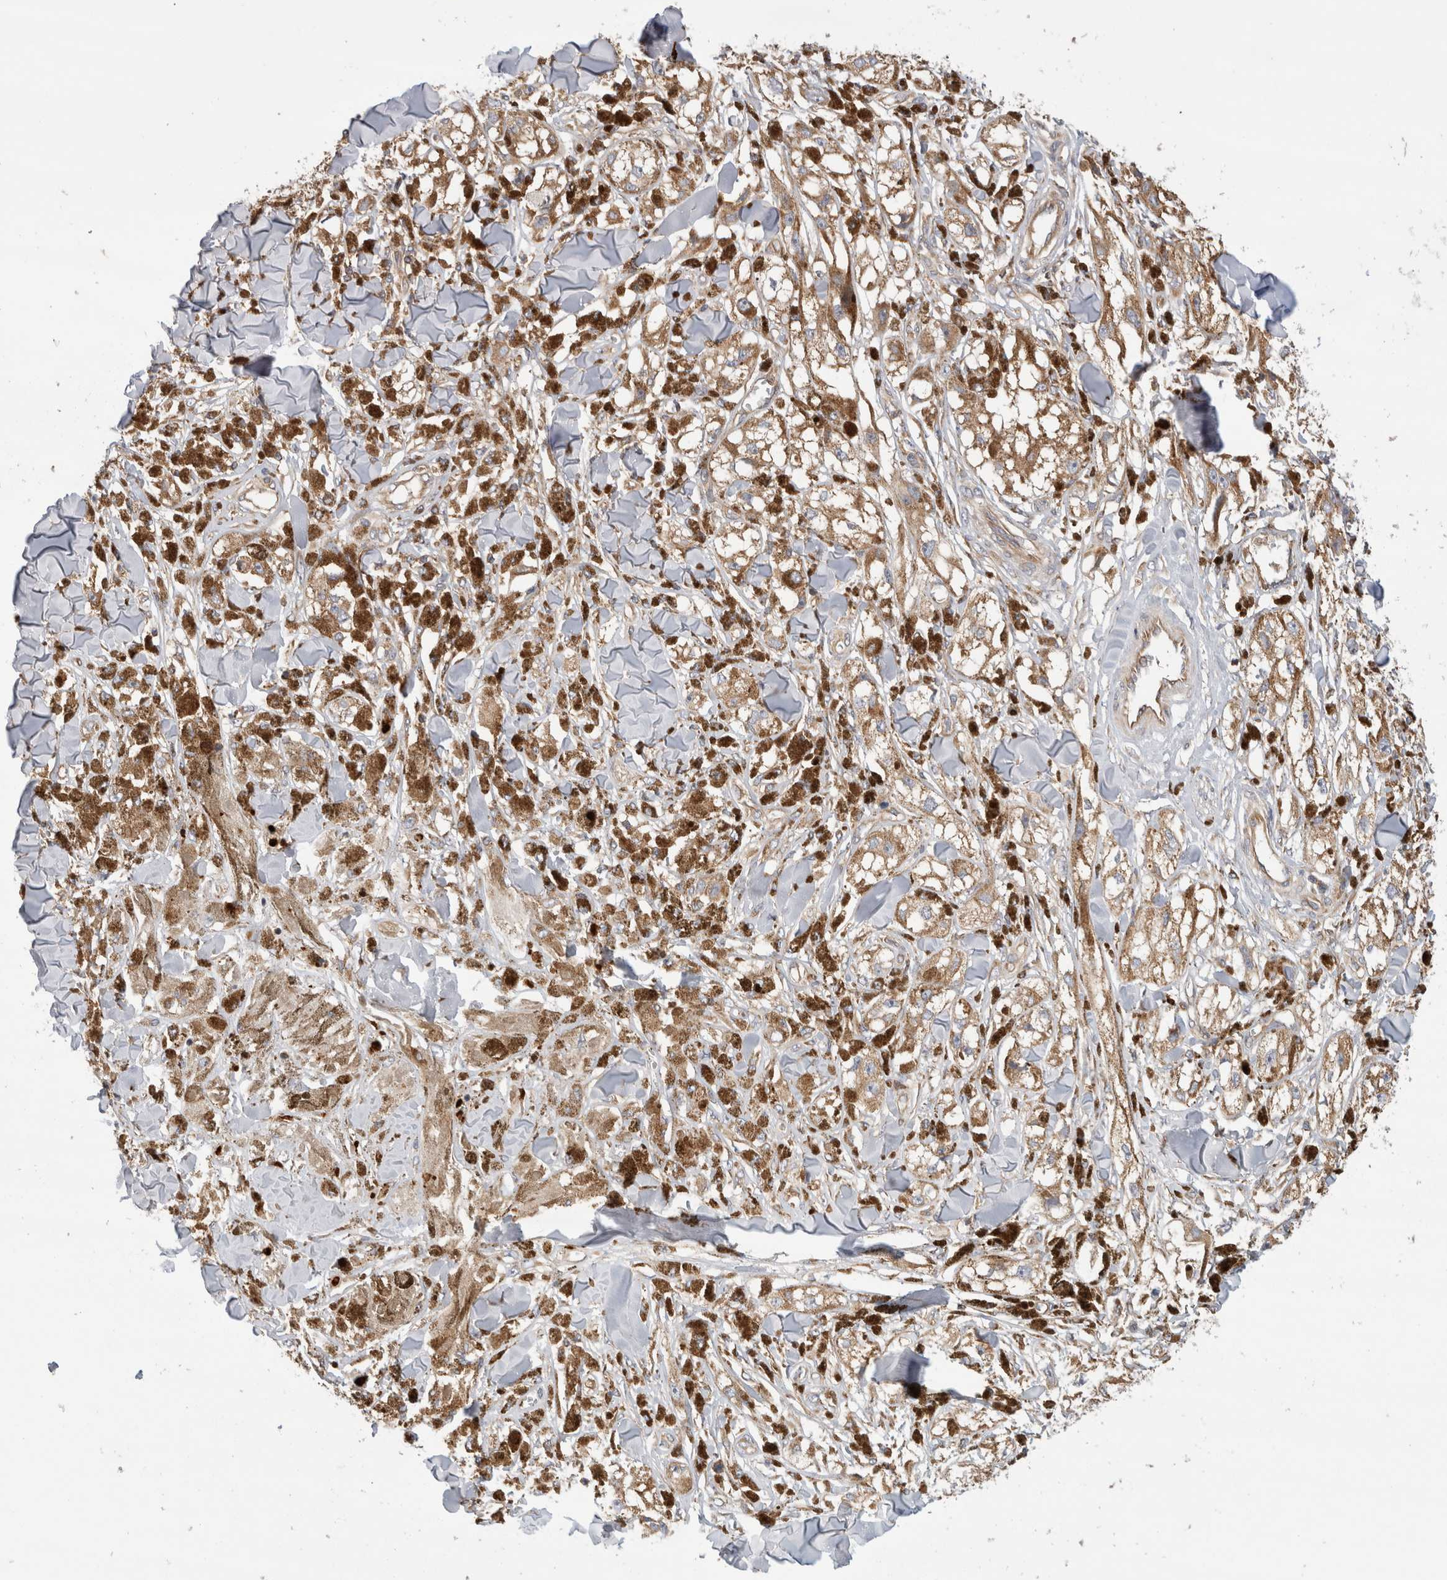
{"staining": {"intensity": "negative", "quantity": "none", "location": "none"}, "tissue": "melanoma", "cell_type": "Tumor cells", "image_type": "cancer", "snomed": [{"axis": "morphology", "description": "Malignant melanoma, NOS"}, {"axis": "topography", "description": "Skin"}], "caption": "IHC of human melanoma displays no expression in tumor cells. (Stains: DAB (3,3'-diaminobenzidine) IHC with hematoxylin counter stain, Microscopy: brightfield microscopy at high magnification).", "gene": "GRIK2", "patient": {"sex": "male", "age": 88}}